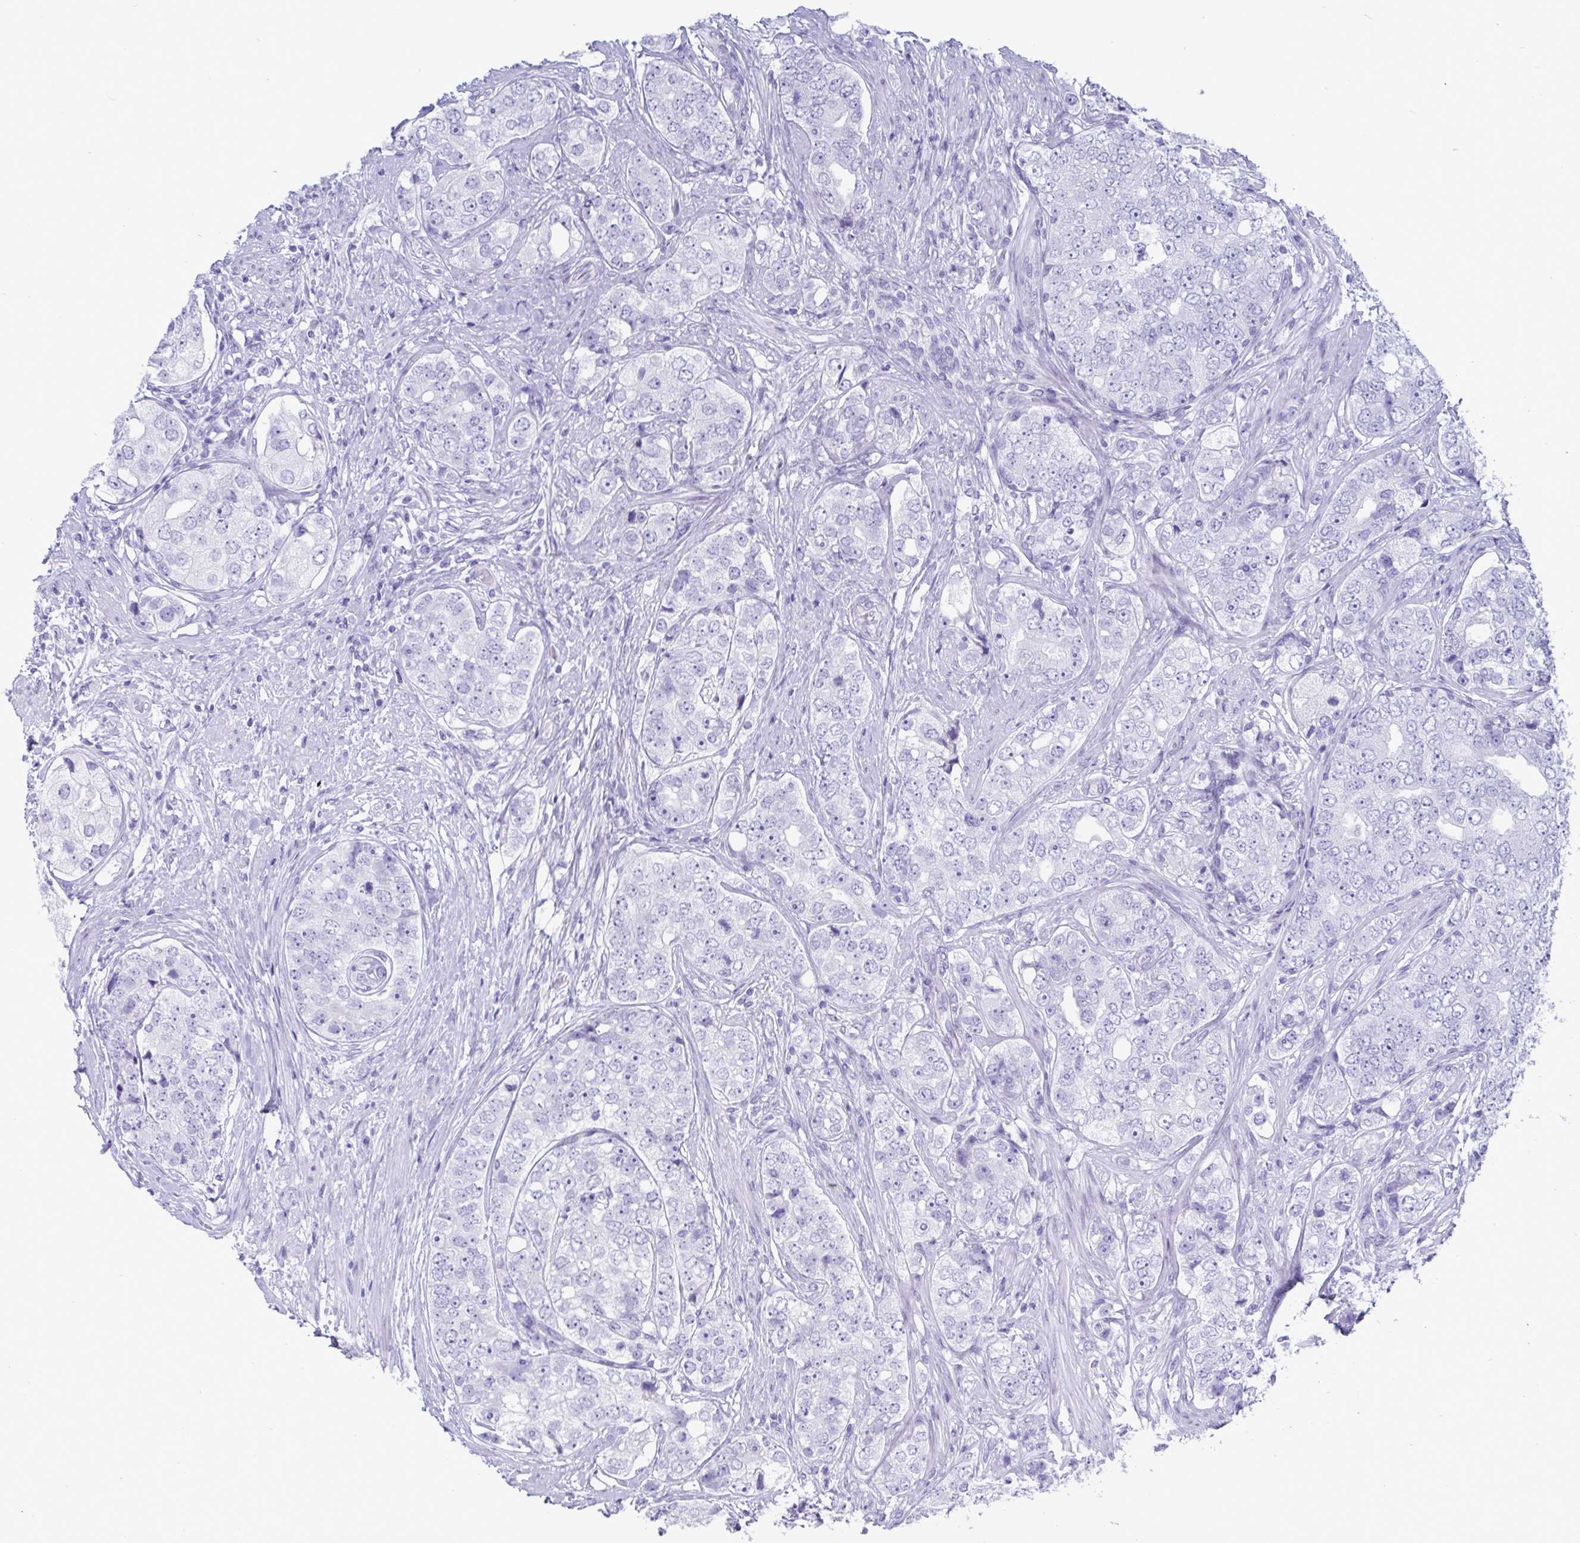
{"staining": {"intensity": "negative", "quantity": "none", "location": "none"}, "tissue": "prostate cancer", "cell_type": "Tumor cells", "image_type": "cancer", "snomed": [{"axis": "morphology", "description": "Adenocarcinoma, High grade"}, {"axis": "topography", "description": "Prostate"}], "caption": "Immunohistochemistry of human high-grade adenocarcinoma (prostate) displays no staining in tumor cells. (DAB (3,3'-diaminobenzidine) immunohistochemistry (IHC), high magnification).", "gene": "CDX4", "patient": {"sex": "male", "age": 60}}